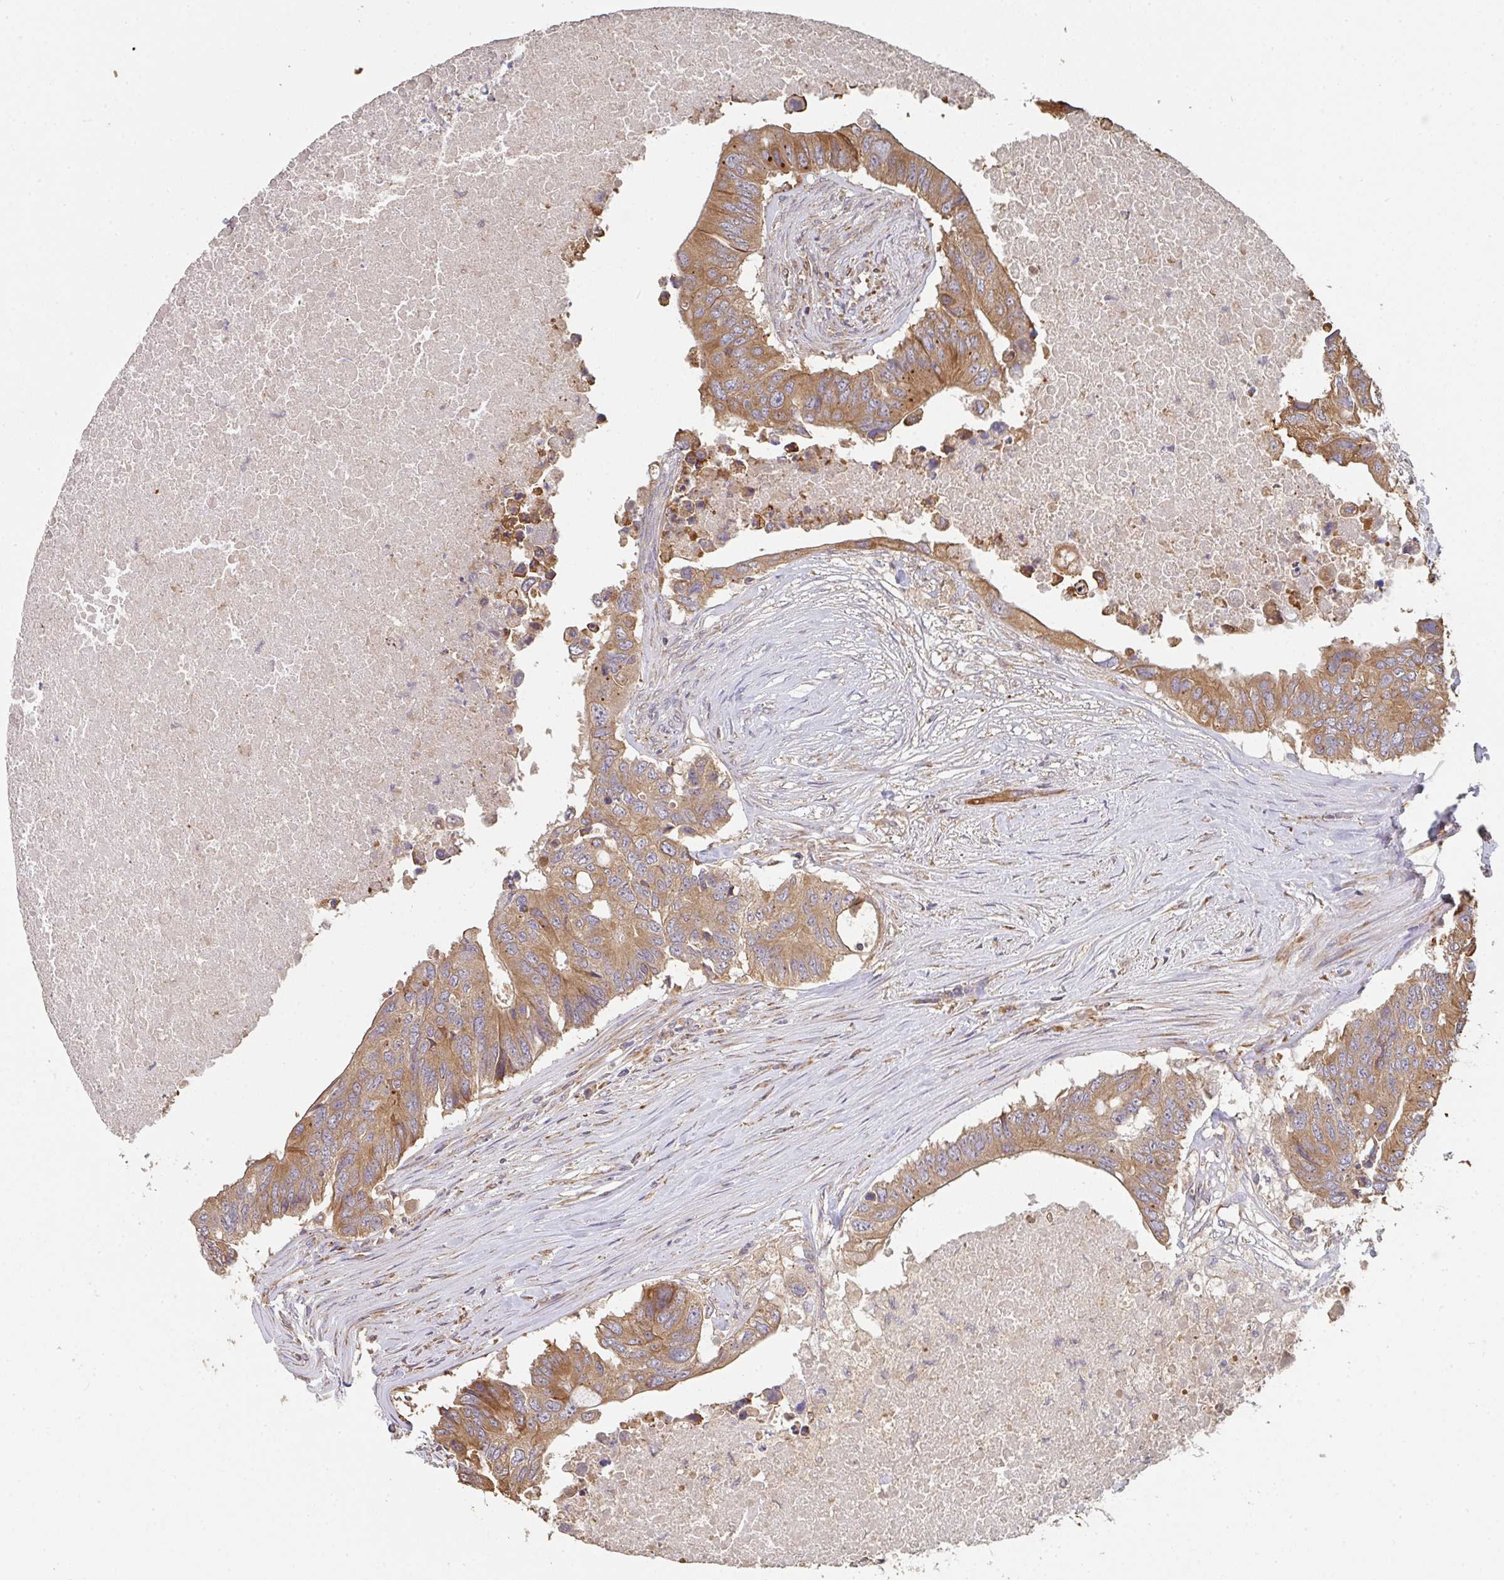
{"staining": {"intensity": "moderate", "quantity": ">75%", "location": "cytoplasmic/membranous"}, "tissue": "colorectal cancer", "cell_type": "Tumor cells", "image_type": "cancer", "snomed": [{"axis": "morphology", "description": "Adenocarcinoma, NOS"}, {"axis": "topography", "description": "Colon"}], "caption": "Human adenocarcinoma (colorectal) stained with a protein marker displays moderate staining in tumor cells.", "gene": "POLG", "patient": {"sex": "male", "age": 71}}